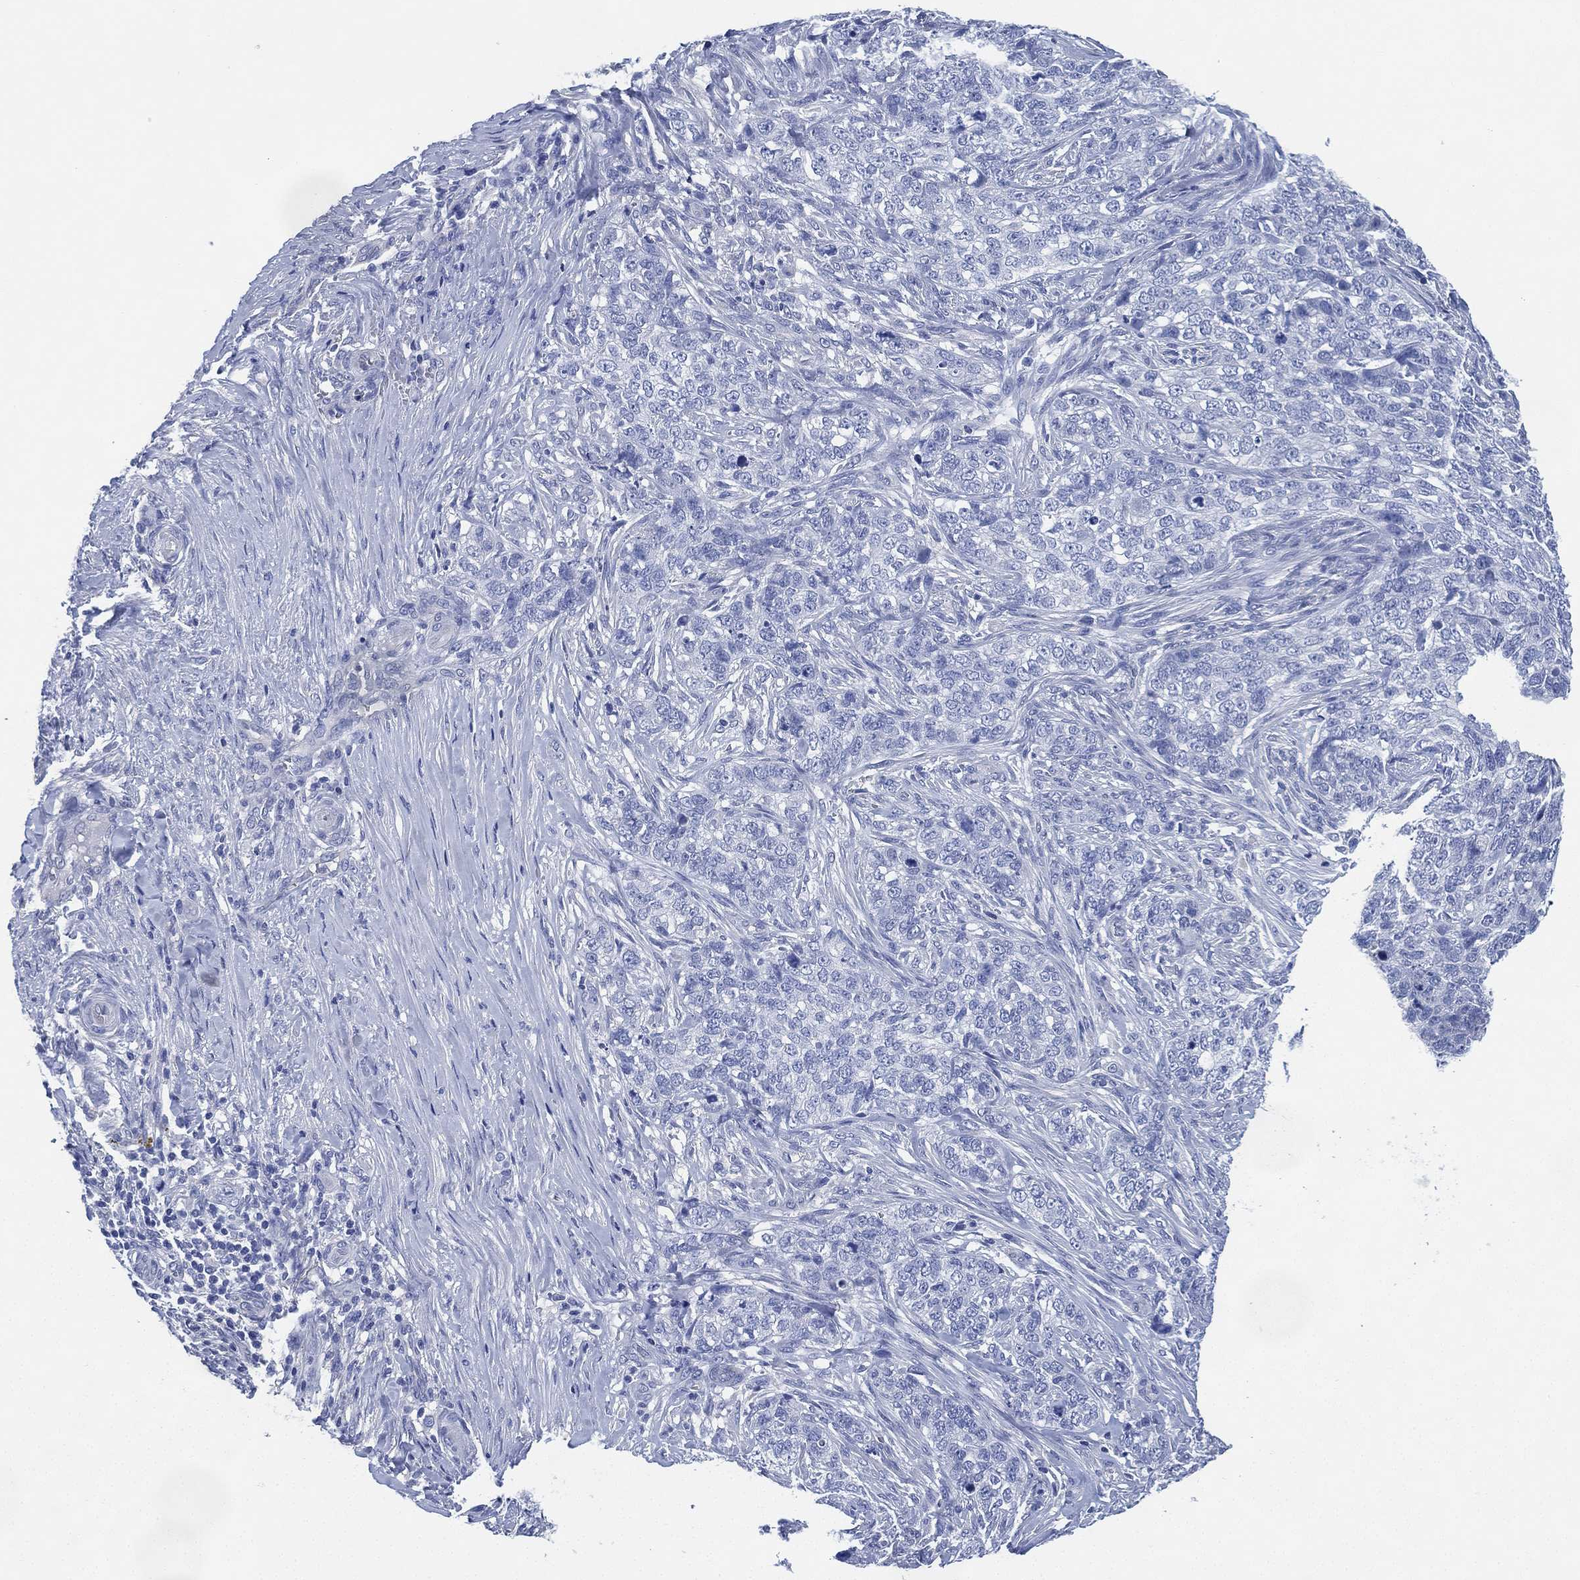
{"staining": {"intensity": "negative", "quantity": "none", "location": "none"}, "tissue": "skin cancer", "cell_type": "Tumor cells", "image_type": "cancer", "snomed": [{"axis": "morphology", "description": "Basal cell carcinoma"}, {"axis": "topography", "description": "Skin"}], "caption": "Immunohistochemistry (IHC) photomicrograph of neoplastic tissue: human skin cancer stained with DAB demonstrates no significant protein staining in tumor cells.", "gene": "CCDC70", "patient": {"sex": "female", "age": 69}}